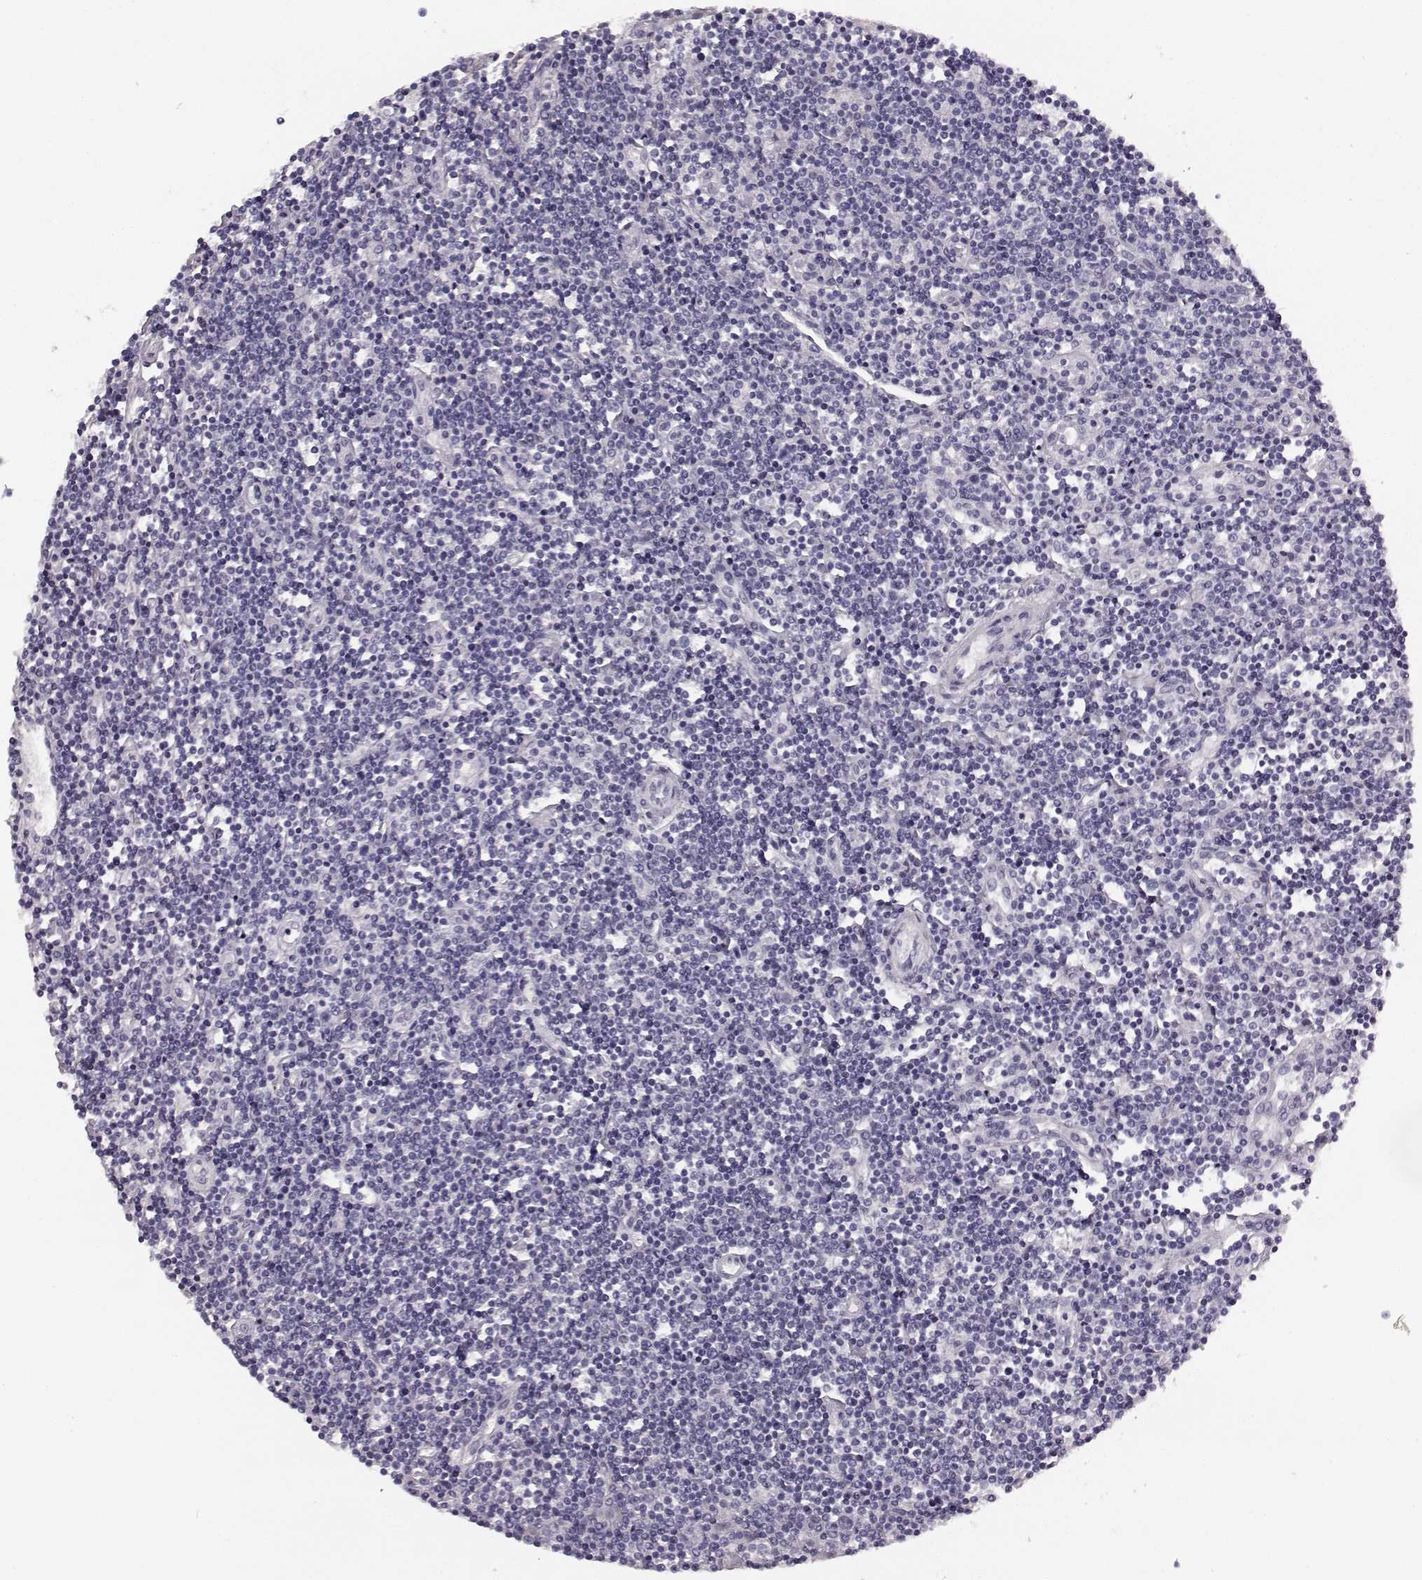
{"staining": {"intensity": "negative", "quantity": "none", "location": "none"}, "tissue": "lymphoma", "cell_type": "Tumor cells", "image_type": "cancer", "snomed": [{"axis": "morphology", "description": "Hodgkin's disease, NOS"}, {"axis": "topography", "description": "Lymph node"}], "caption": "A micrograph of lymphoma stained for a protein reveals no brown staining in tumor cells. The staining was performed using DAB to visualize the protein expression in brown, while the nuclei were stained in blue with hematoxylin (Magnification: 20x).", "gene": "TMPRSS15", "patient": {"sex": "male", "age": 40}}